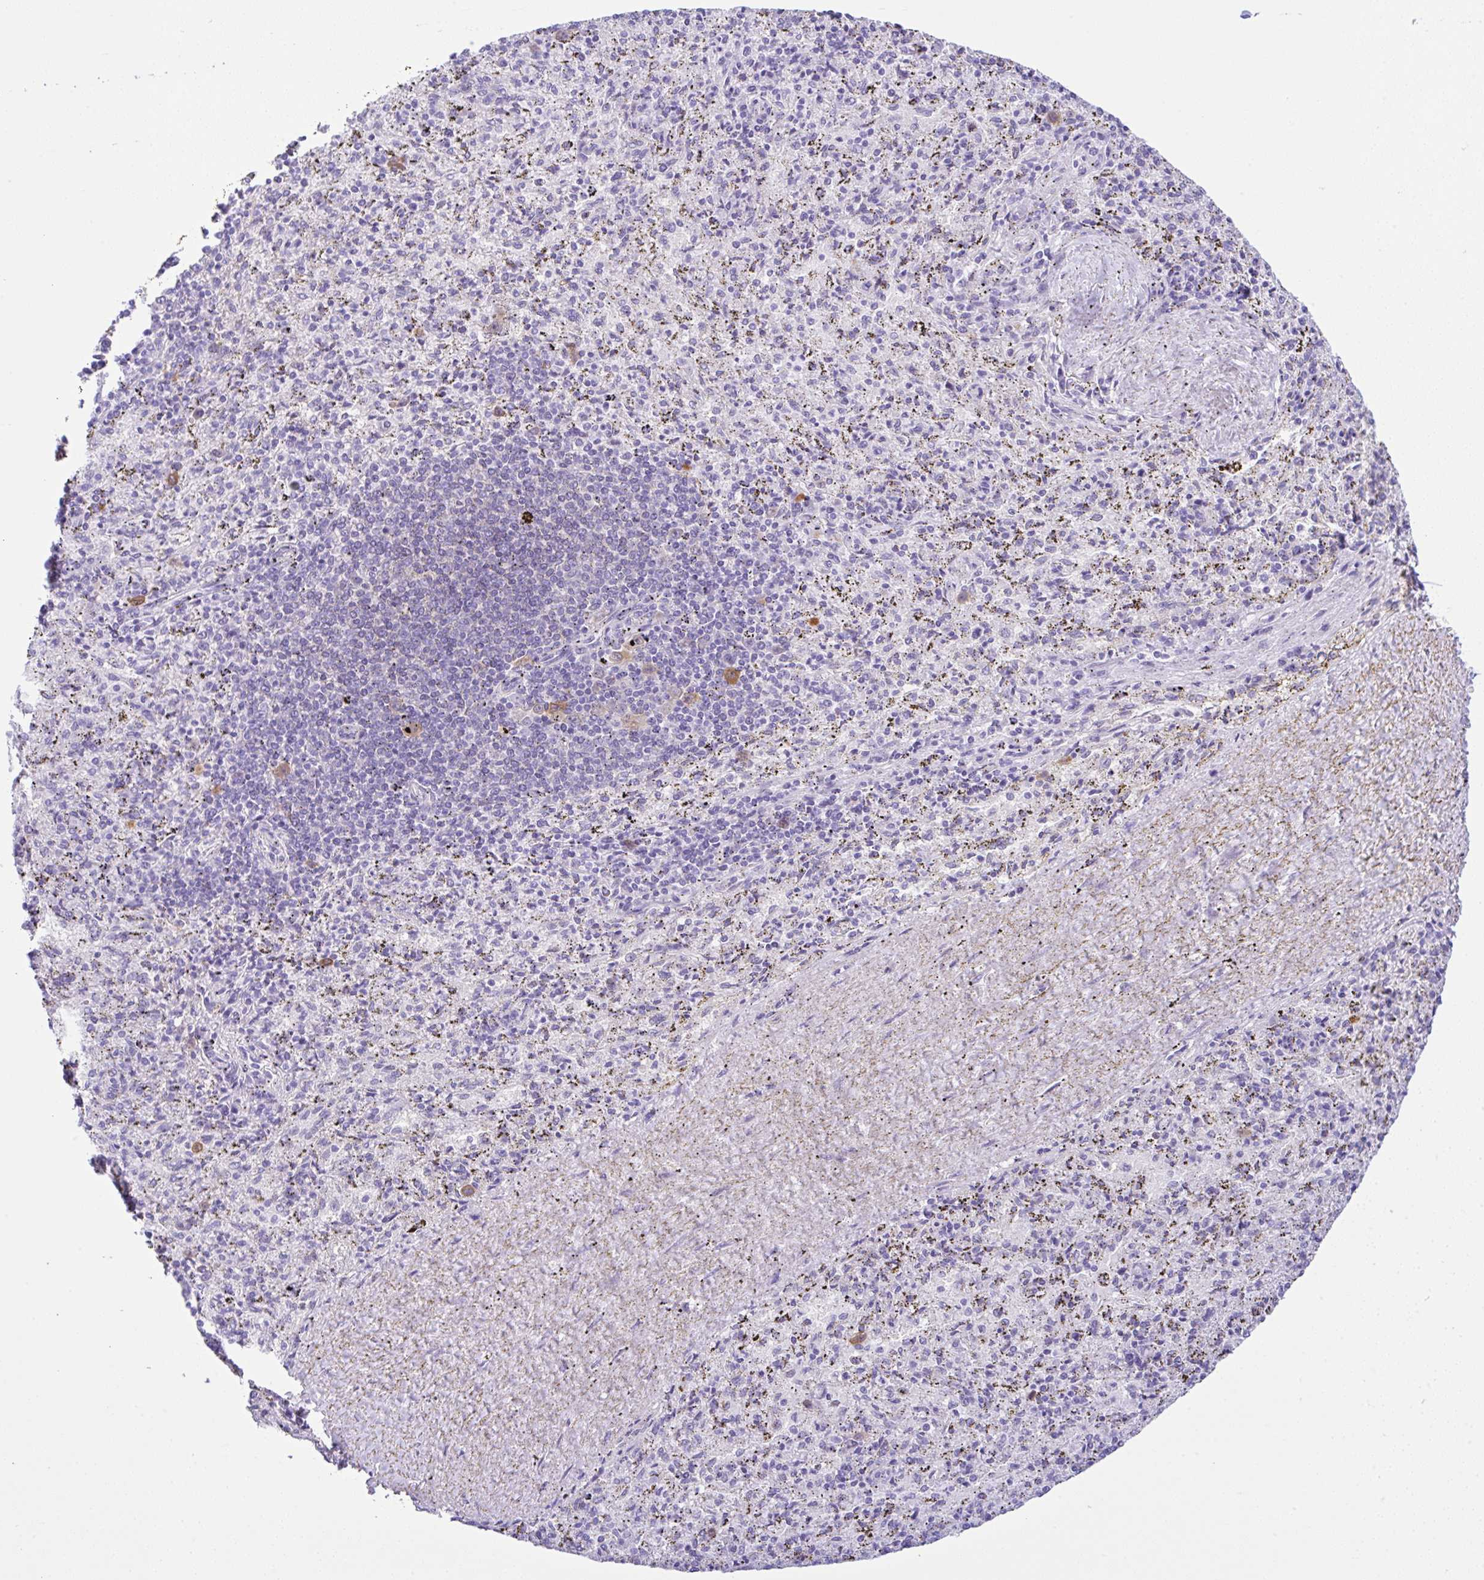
{"staining": {"intensity": "negative", "quantity": "none", "location": "none"}, "tissue": "spleen", "cell_type": "Cells in red pulp", "image_type": "normal", "snomed": [{"axis": "morphology", "description": "Normal tissue, NOS"}, {"axis": "topography", "description": "Spleen"}], "caption": "A high-resolution image shows immunohistochemistry staining of normal spleen, which reveals no significant positivity in cells in red pulp. The staining was performed using DAB to visualize the protein expression in brown, while the nuclei were stained in blue with hematoxylin (Magnification: 20x).", "gene": "RRM2", "patient": {"sex": "male", "age": 57}}